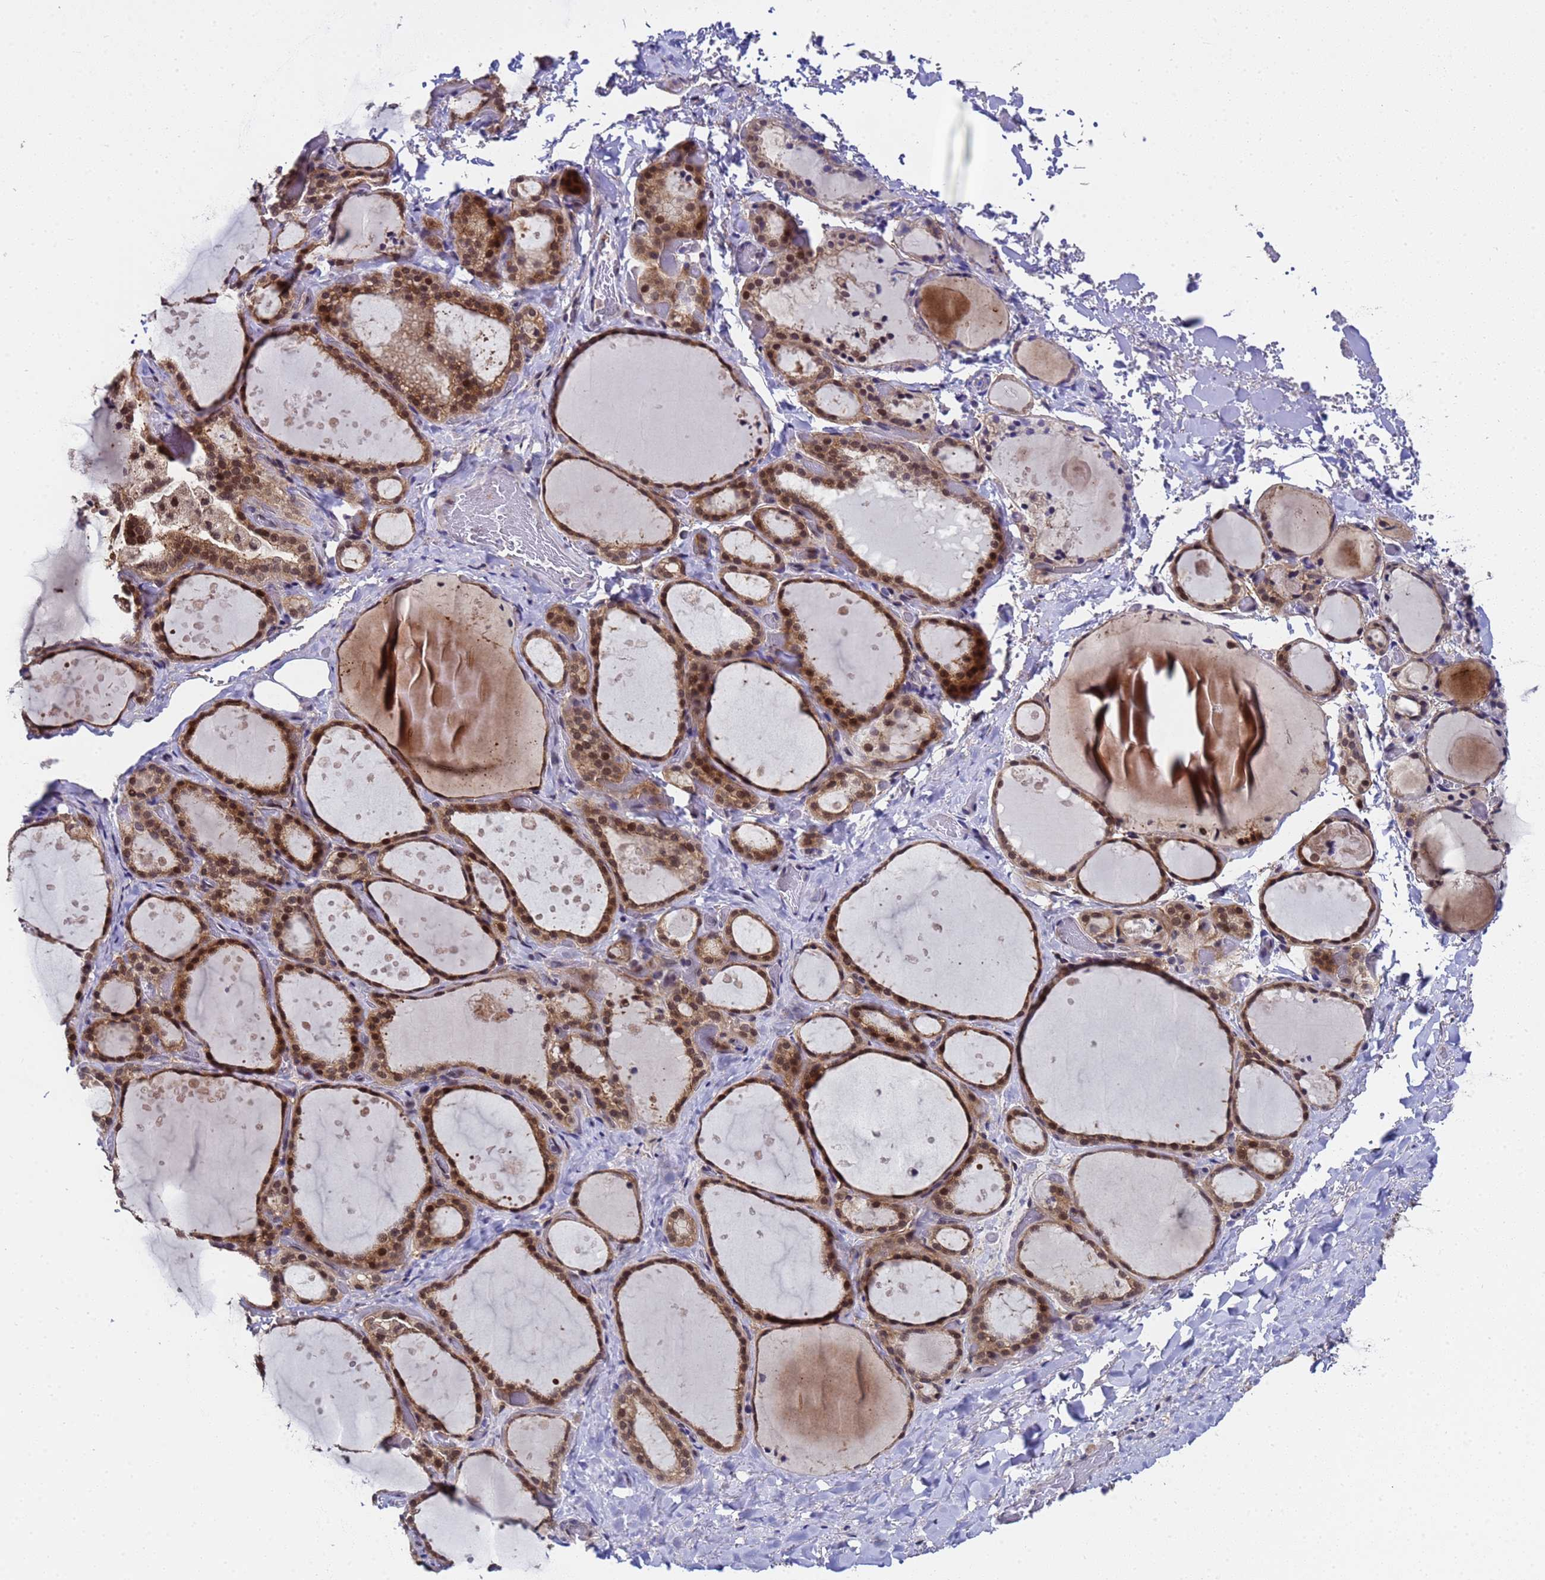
{"staining": {"intensity": "moderate", "quantity": ">75%", "location": "cytoplasmic/membranous,nuclear"}, "tissue": "thyroid gland", "cell_type": "Glandular cells", "image_type": "normal", "snomed": [{"axis": "morphology", "description": "Normal tissue, NOS"}, {"axis": "topography", "description": "Thyroid gland"}], "caption": "Immunohistochemistry (IHC) (DAB) staining of normal human thyroid gland displays moderate cytoplasmic/membranous,nuclear protein positivity in about >75% of glandular cells. The staining was performed using DAB (3,3'-diaminobenzidine) to visualize the protein expression in brown, while the nuclei were stained in blue with hematoxylin (Magnification: 20x).", "gene": "ANAPC13", "patient": {"sex": "female", "age": 44}}